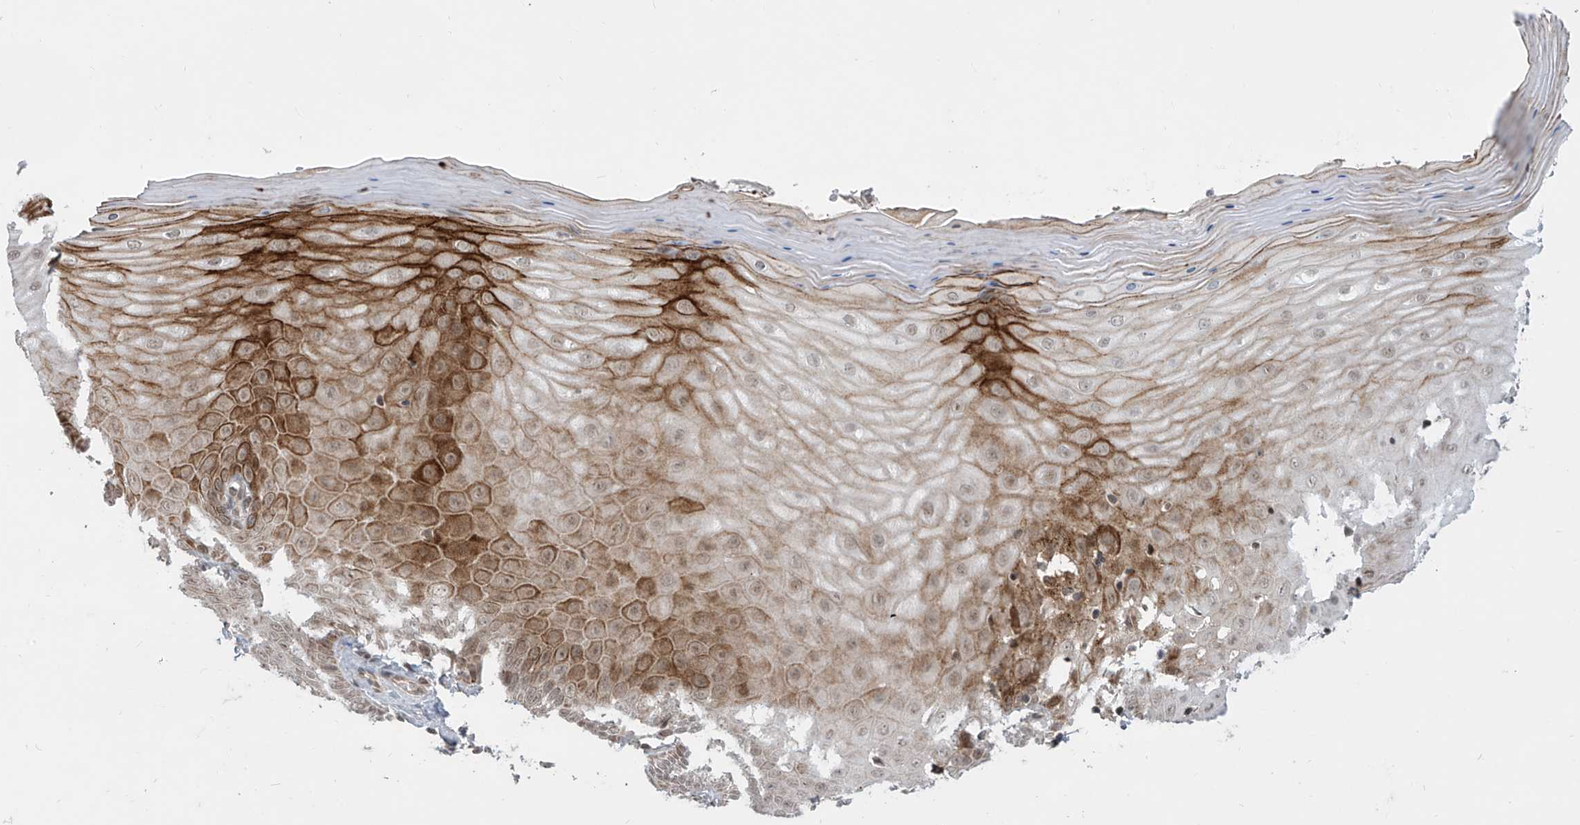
{"staining": {"intensity": "moderate", "quantity": ">75%", "location": "nuclear"}, "tissue": "cervix", "cell_type": "Glandular cells", "image_type": "normal", "snomed": [{"axis": "morphology", "description": "Normal tissue, NOS"}, {"axis": "topography", "description": "Cervix"}], "caption": "Protein expression analysis of benign human cervix reveals moderate nuclear expression in about >75% of glandular cells. The staining was performed using DAB (3,3'-diaminobenzidine), with brown indicating positive protein expression. Nuclei are stained blue with hematoxylin.", "gene": "LAGE3", "patient": {"sex": "female", "age": 55}}